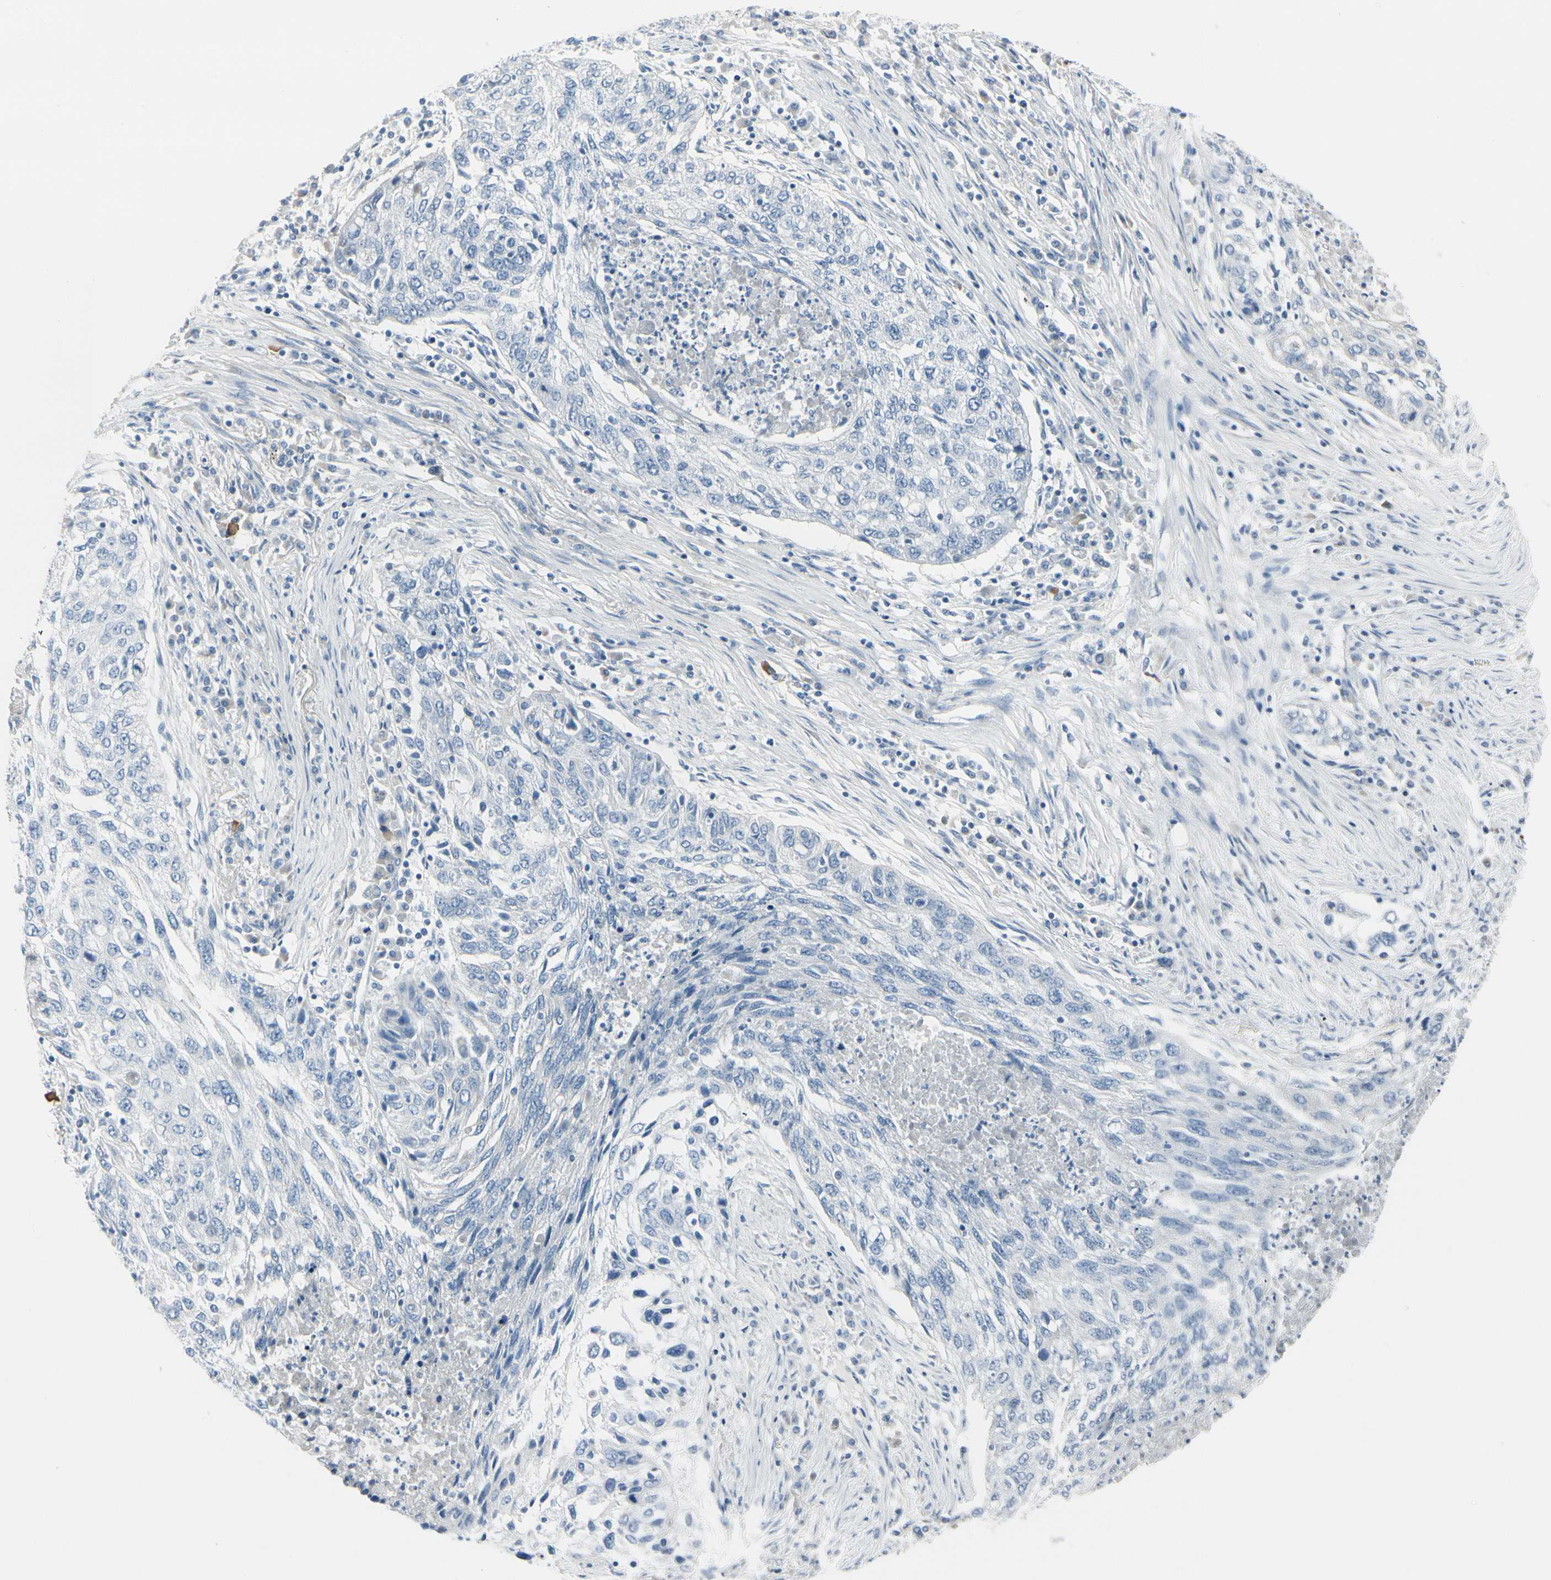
{"staining": {"intensity": "negative", "quantity": "none", "location": "none"}, "tissue": "lung cancer", "cell_type": "Tumor cells", "image_type": "cancer", "snomed": [{"axis": "morphology", "description": "Squamous cell carcinoma, NOS"}, {"axis": "topography", "description": "Lung"}], "caption": "The histopathology image demonstrates no staining of tumor cells in lung squamous cell carcinoma.", "gene": "CDHR5", "patient": {"sex": "female", "age": 63}}